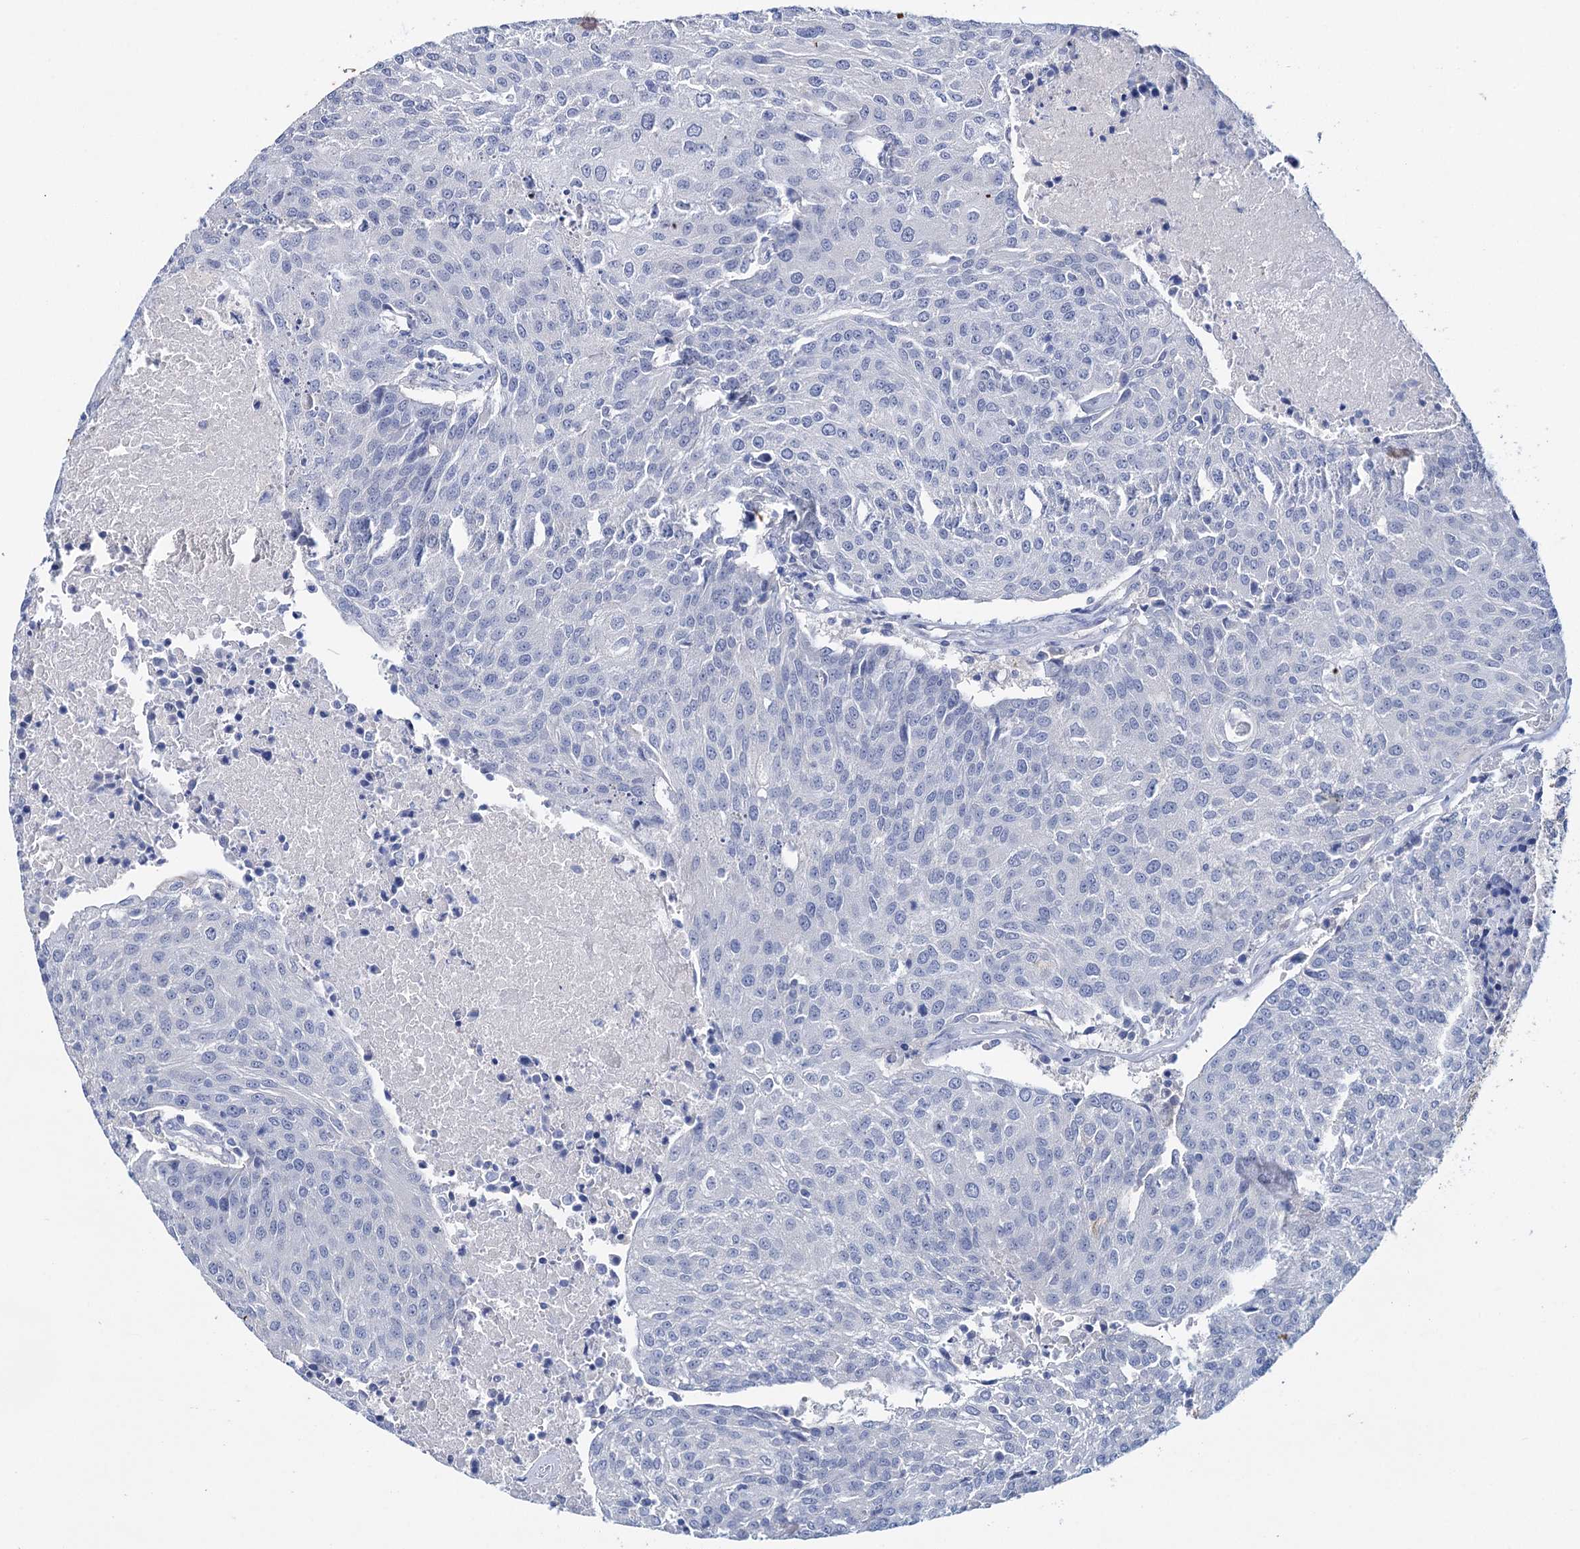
{"staining": {"intensity": "negative", "quantity": "none", "location": "none"}, "tissue": "urothelial cancer", "cell_type": "Tumor cells", "image_type": "cancer", "snomed": [{"axis": "morphology", "description": "Urothelial carcinoma, High grade"}, {"axis": "topography", "description": "Urinary bladder"}], "caption": "This is an immunohistochemistry image of human high-grade urothelial carcinoma. There is no expression in tumor cells.", "gene": "LYZL4", "patient": {"sex": "female", "age": 85}}